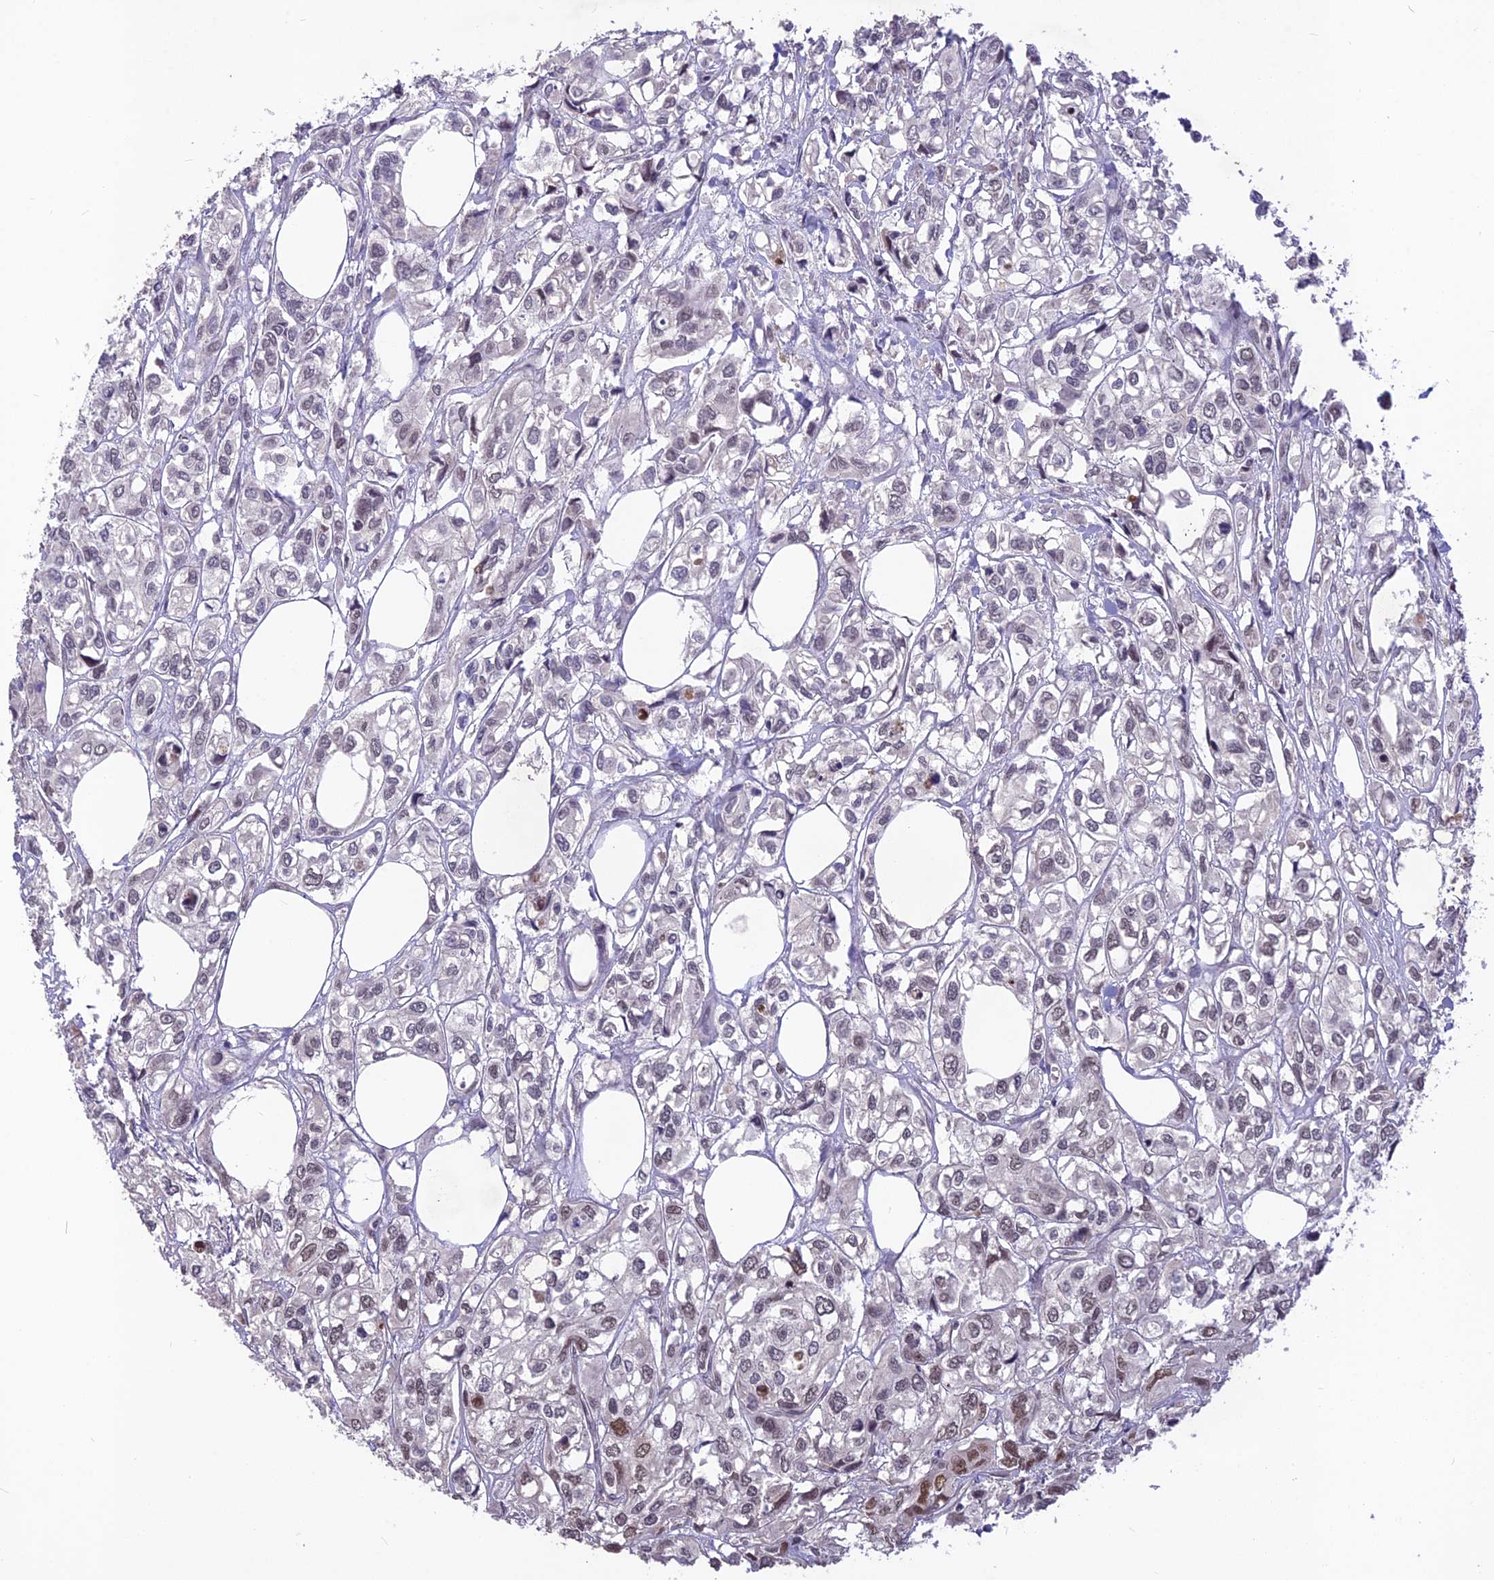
{"staining": {"intensity": "moderate", "quantity": "<25%", "location": "nuclear"}, "tissue": "urothelial cancer", "cell_type": "Tumor cells", "image_type": "cancer", "snomed": [{"axis": "morphology", "description": "Urothelial carcinoma, High grade"}, {"axis": "topography", "description": "Urinary bladder"}], "caption": "Urothelial carcinoma (high-grade) stained with a protein marker shows moderate staining in tumor cells.", "gene": "DIS3", "patient": {"sex": "male", "age": 67}}